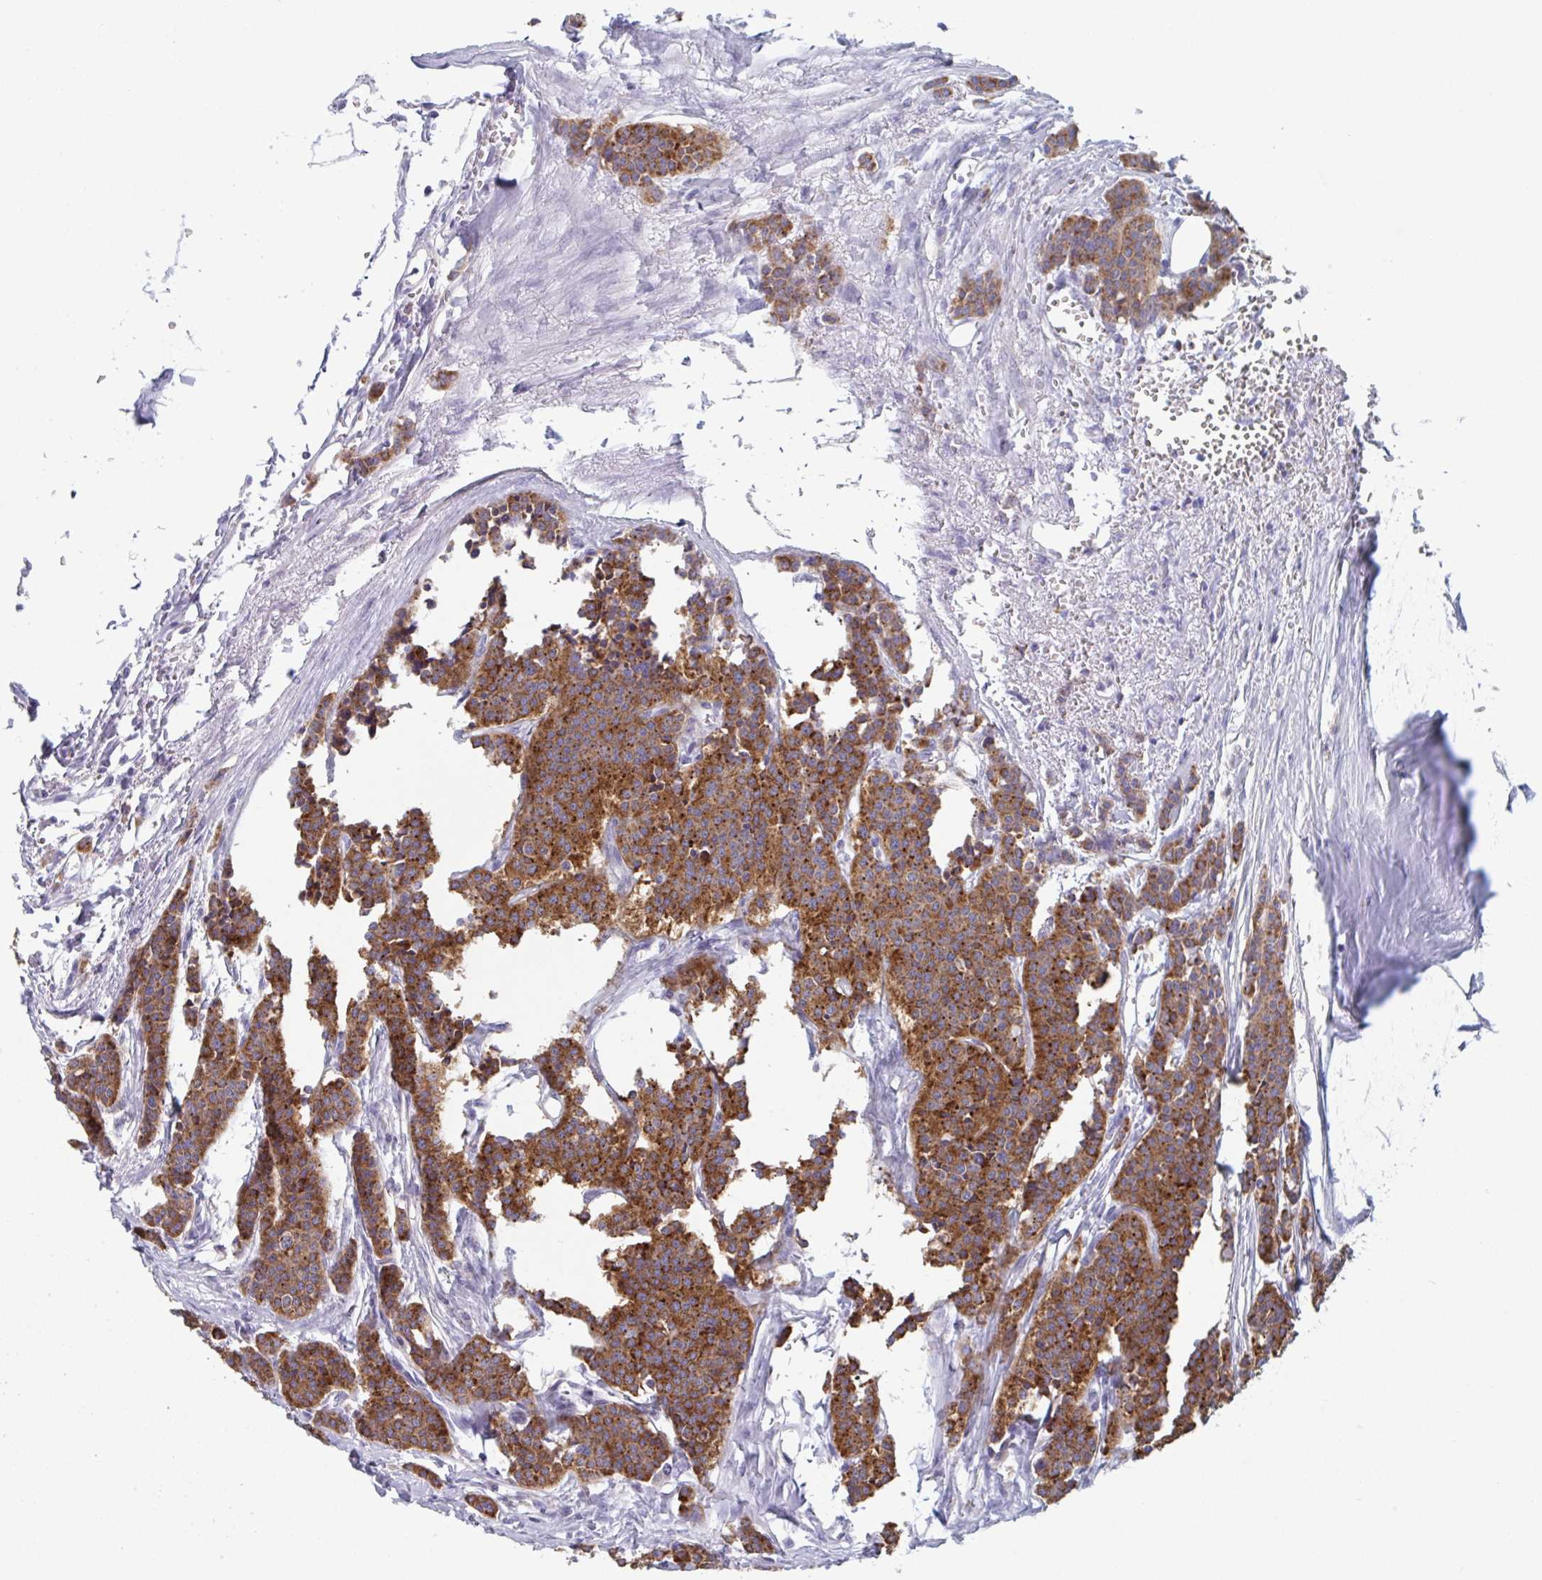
{"staining": {"intensity": "strong", "quantity": ">75%", "location": "cytoplasmic/membranous"}, "tissue": "carcinoid", "cell_type": "Tumor cells", "image_type": "cancer", "snomed": [{"axis": "morphology", "description": "Carcinoid, malignant, NOS"}, {"axis": "topography", "description": "Small intestine"}], "caption": "Immunohistochemistry (IHC) of human carcinoid exhibits high levels of strong cytoplasmic/membranous staining in approximately >75% of tumor cells. (IHC, brightfield microscopy, high magnification).", "gene": "NIPSNAP1", "patient": {"sex": "male", "age": 63}}